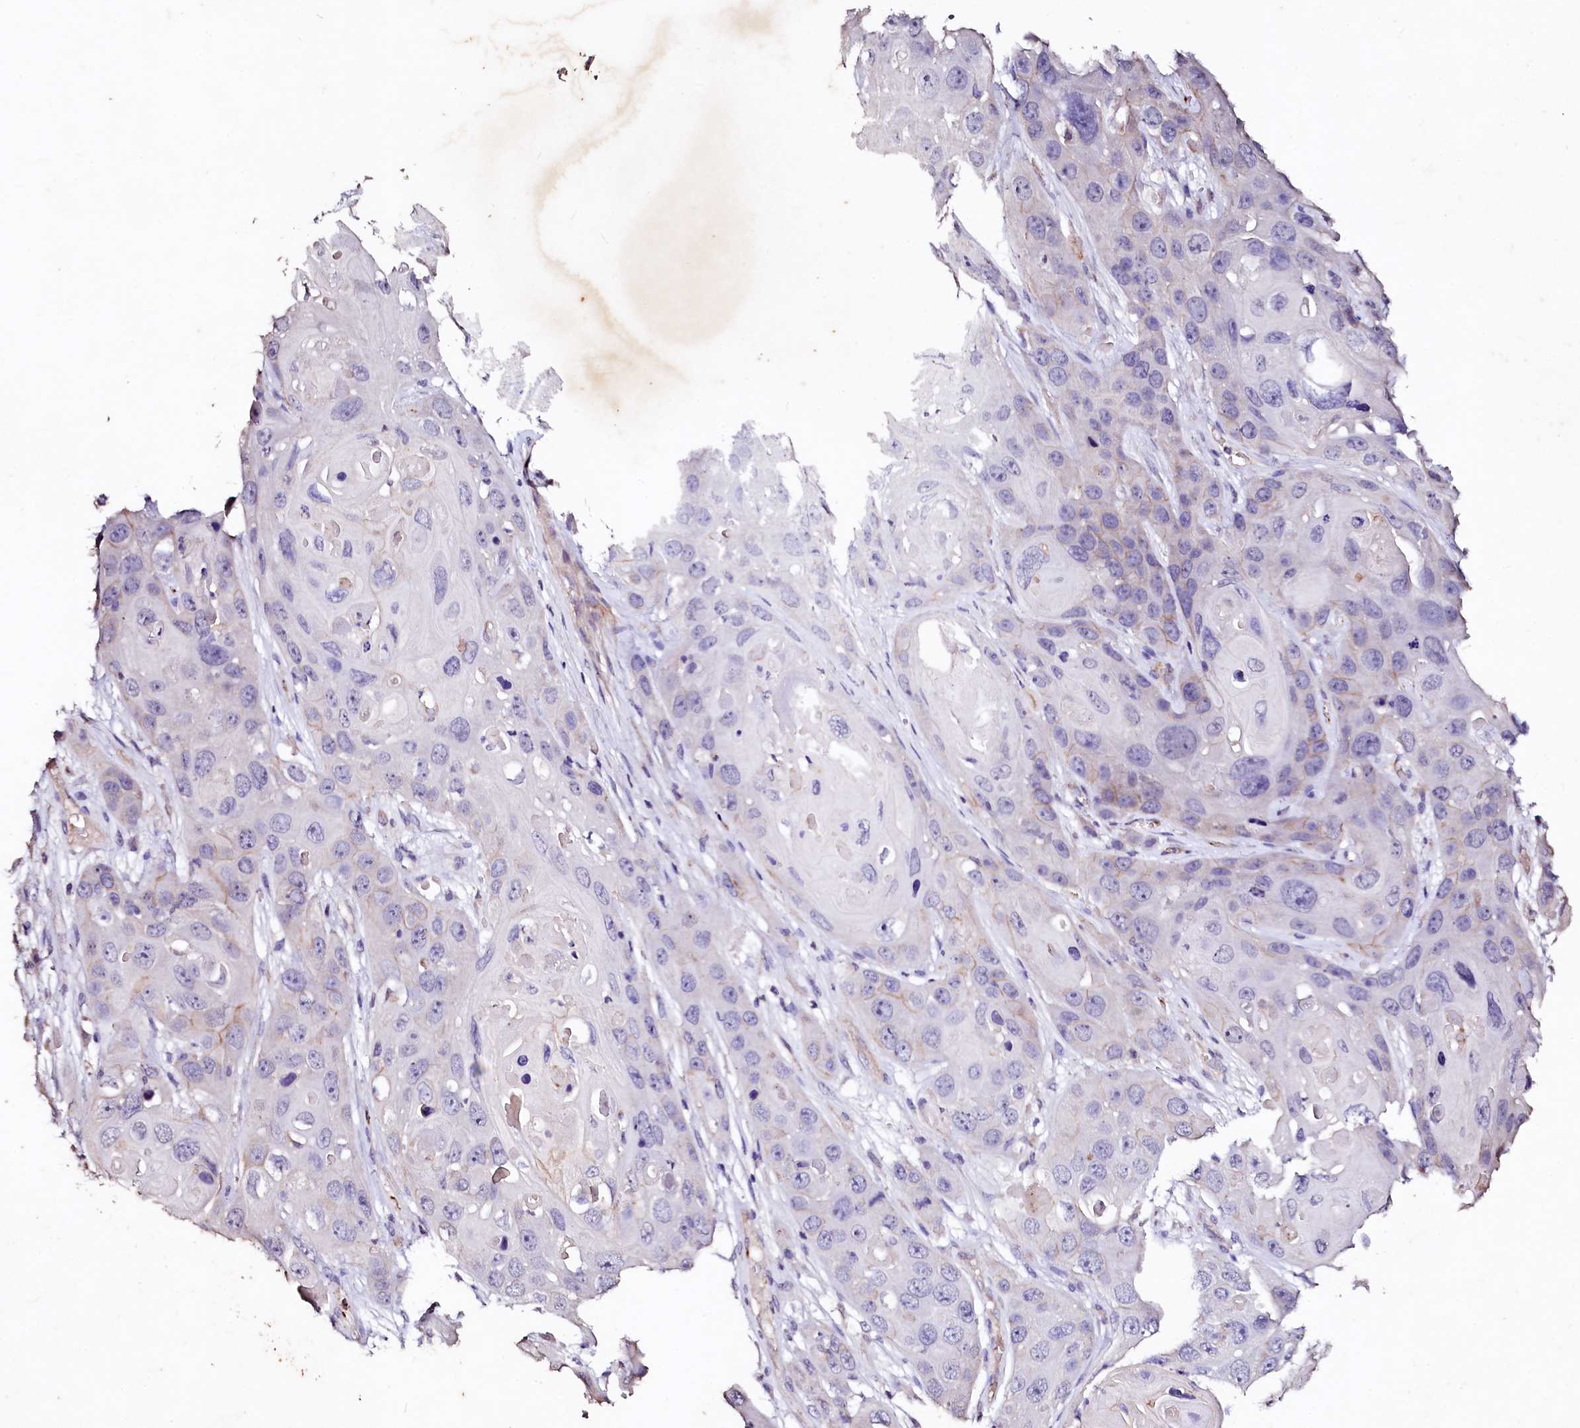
{"staining": {"intensity": "negative", "quantity": "none", "location": "none"}, "tissue": "skin cancer", "cell_type": "Tumor cells", "image_type": "cancer", "snomed": [{"axis": "morphology", "description": "Squamous cell carcinoma, NOS"}, {"axis": "topography", "description": "Skin"}], "caption": "A high-resolution image shows immunohistochemistry staining of skin squamous cell carcinoma, which reveals no significant staining in tumor cells. The staining is performed using DAB (3,3'-diaminobenzidine) brown chromogen with nuclei counter-stained in using hematoxylin.", "gene": "VPS36", "patient": {"sex": "male", "age": 55}}